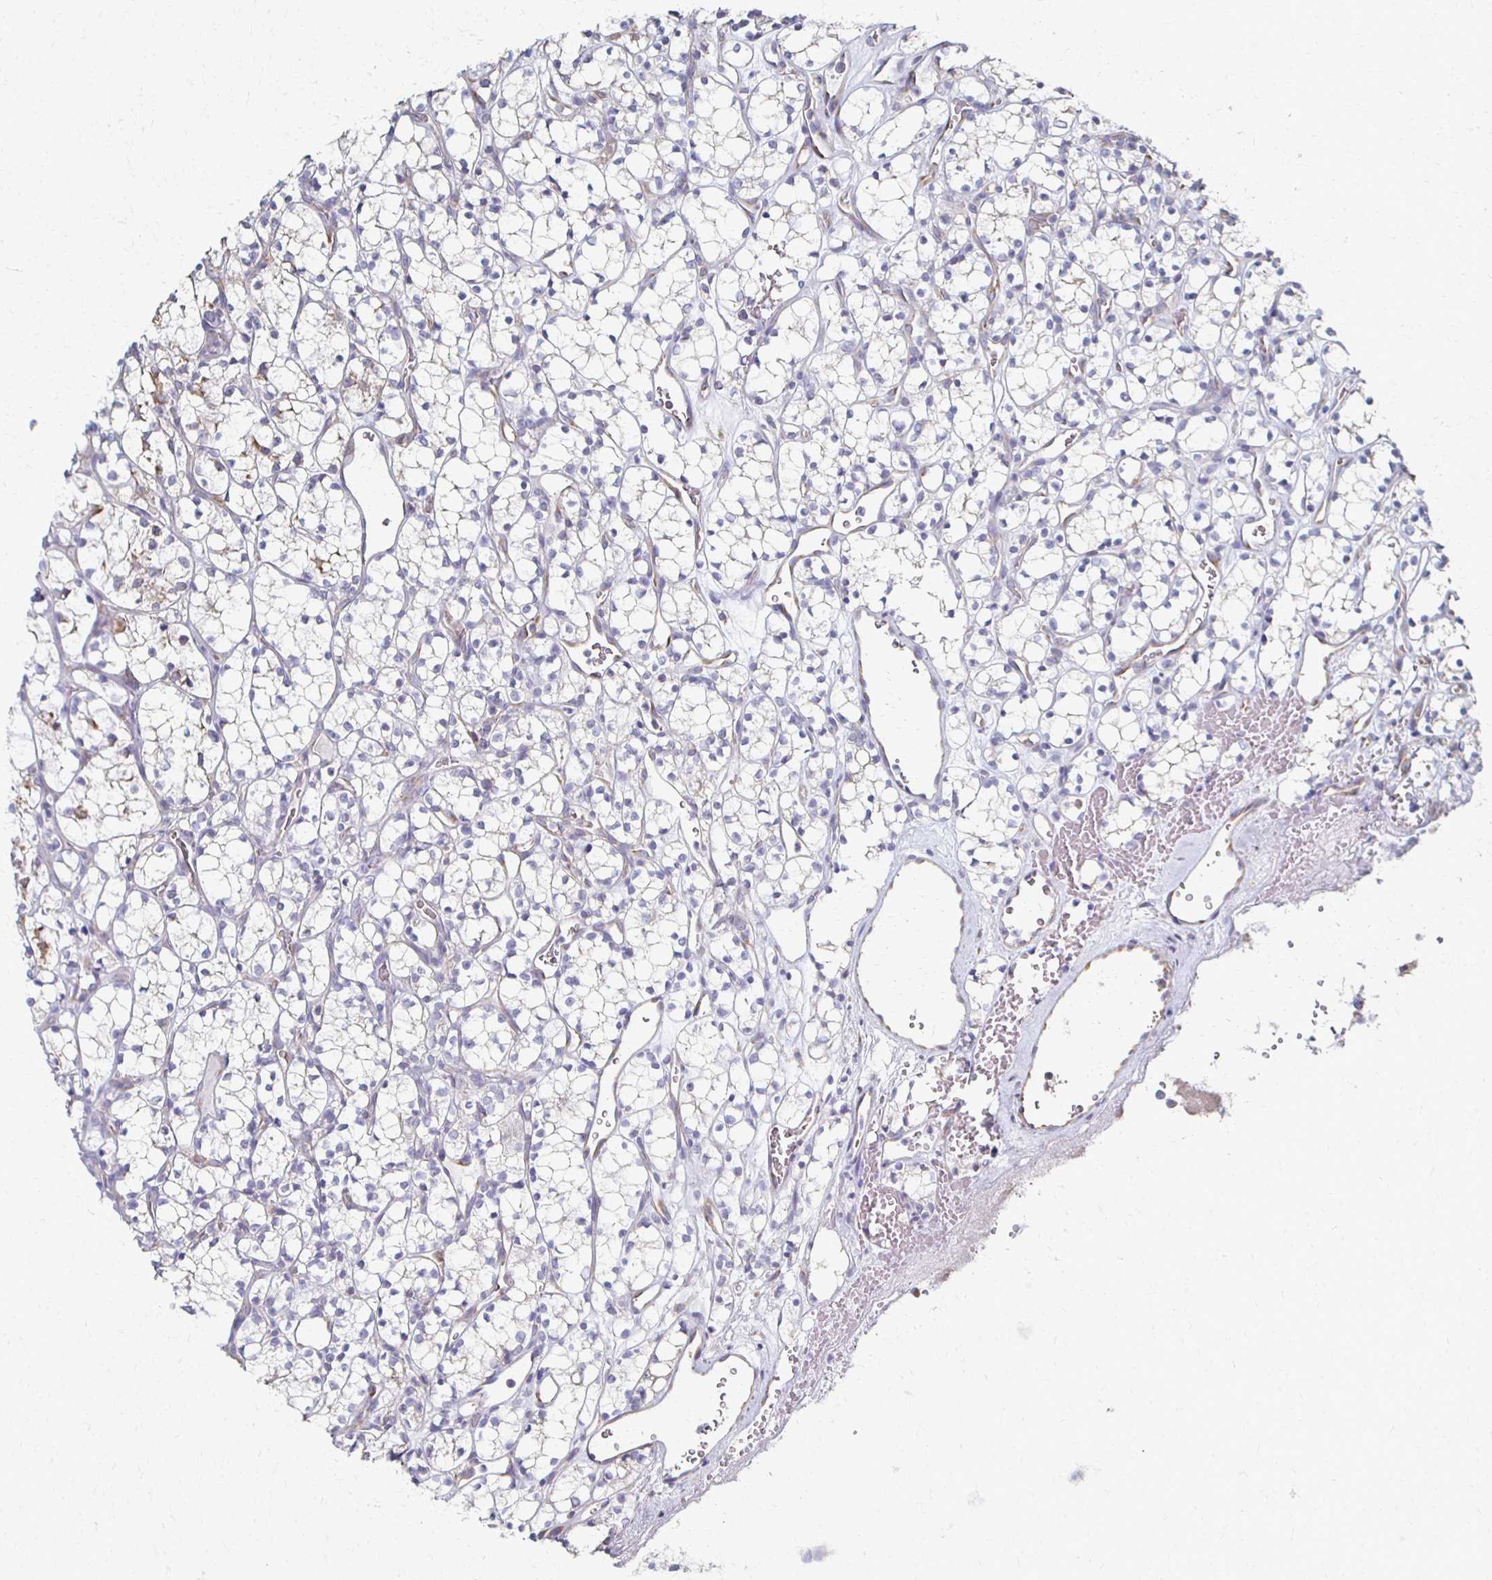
{"staining": {"intensity": "negative", "quantity": "none", "location": "none"}, "tissue": "renal cancer", "cell_type": "Tumor cells", "image_type": "cancer", "snomed": [{"axis": "morphology", "description": "Adenocarcinoma, NOS"}, {"axis": "topography", "description": "Kidney"}], "caption": "Tumor cells are negative for brown protein staining in renal cancer.", "gene": "ATP1A3", "patient": {"sex": "female", "age": 69}}